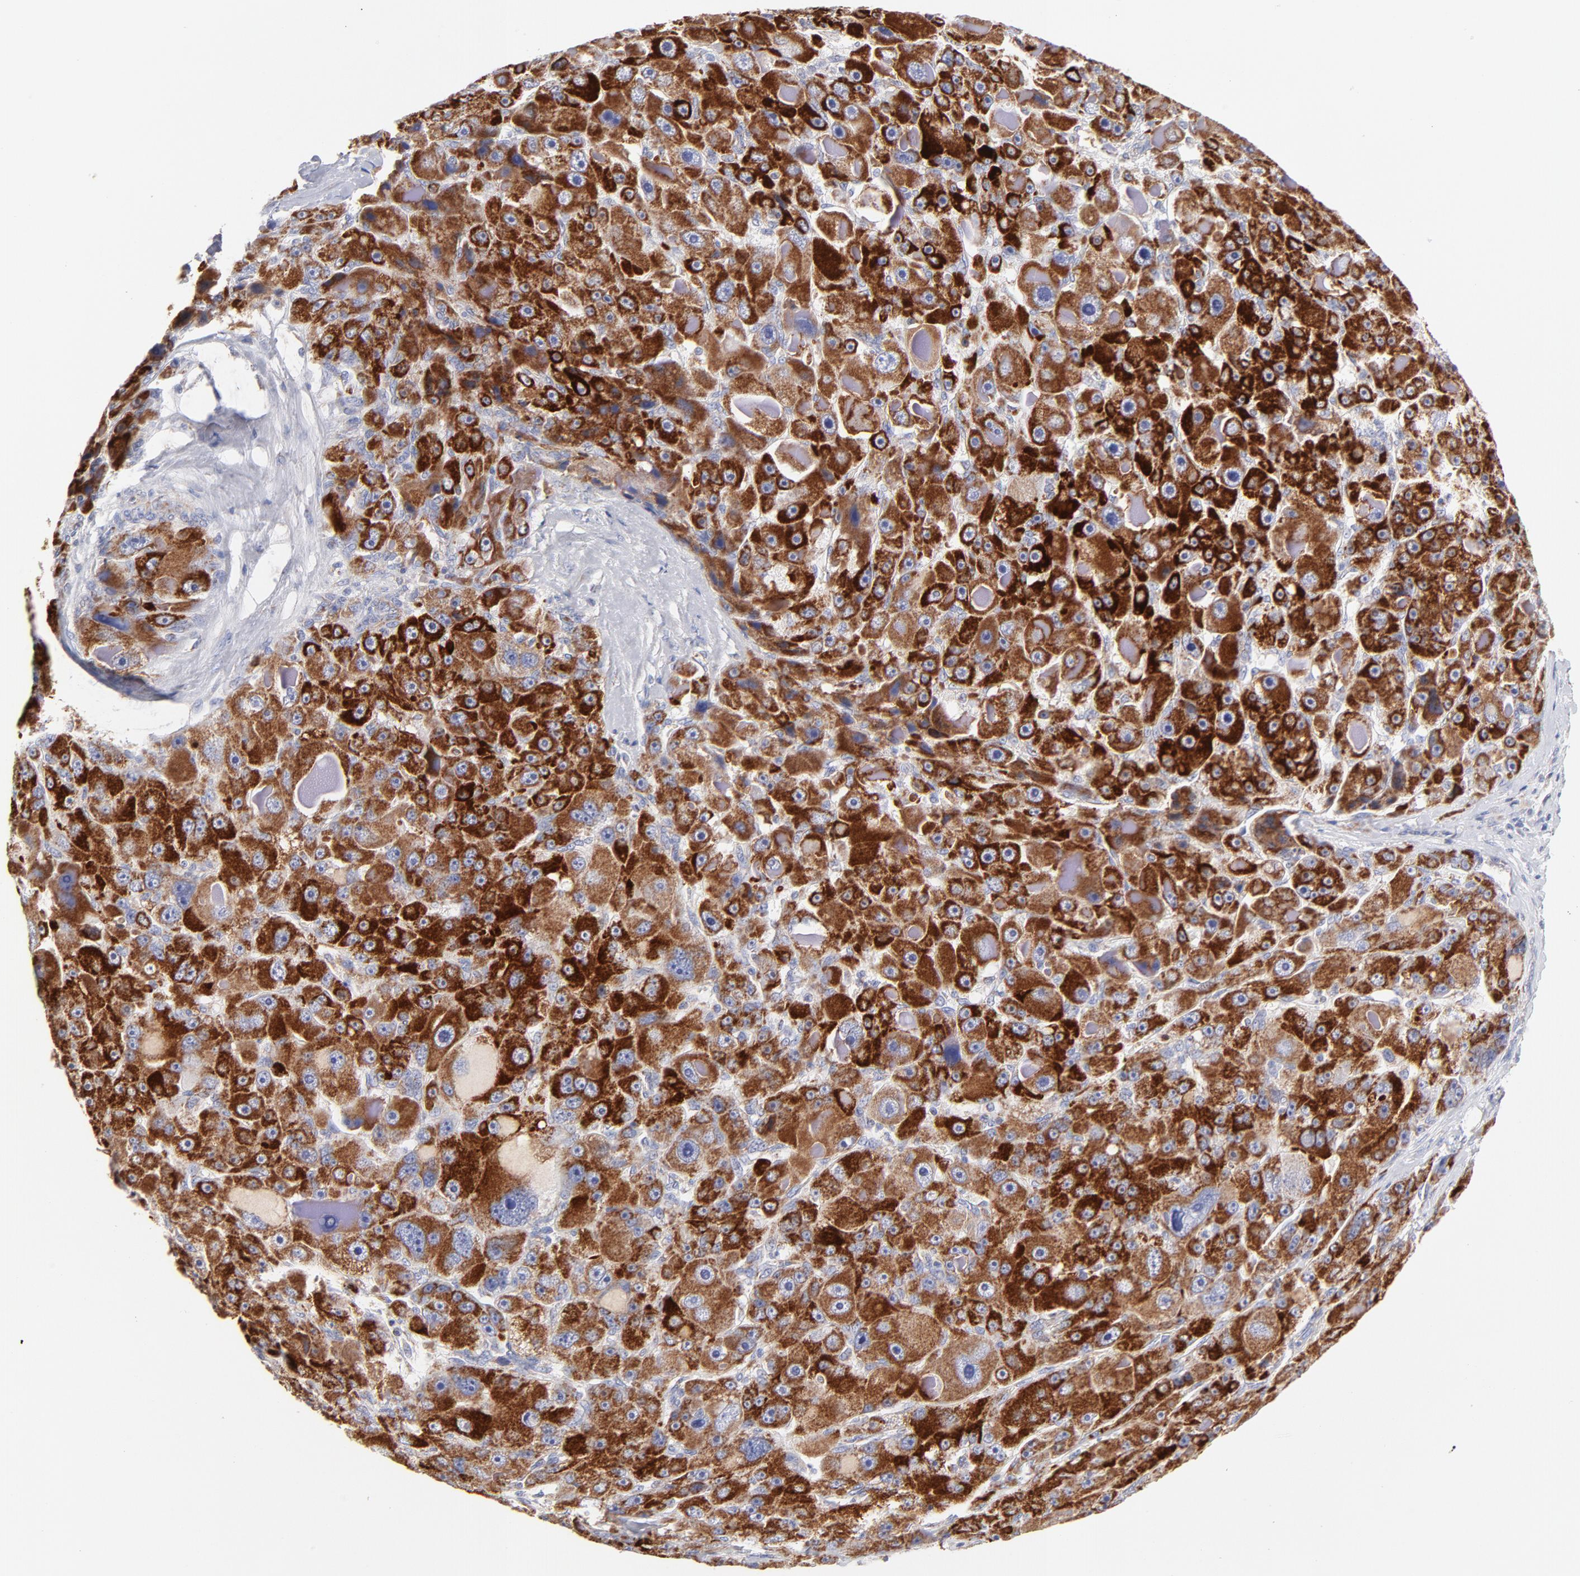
{"staining": {"intensity": "strong", "quantity": ">75%", "location": "cytoplasmic/membranous"}, "tissue": "liver cancer", "cell_type": "Tumor cells", "image_type": "cancer", "snomed": [{"axis": "morphology", "description": "Carcinoma, Hepatocellular, NOS"}, {"axis": "topography", "description": "Liver"}], "caption": "The immunohistochemical stain highlights strong cytoplasmic/membranous positivity in tumor cells of liver hepatocellular carcinoma tissue.", "gene": "TIMM8A", "patient": {"sex": "male", "age": 76}}